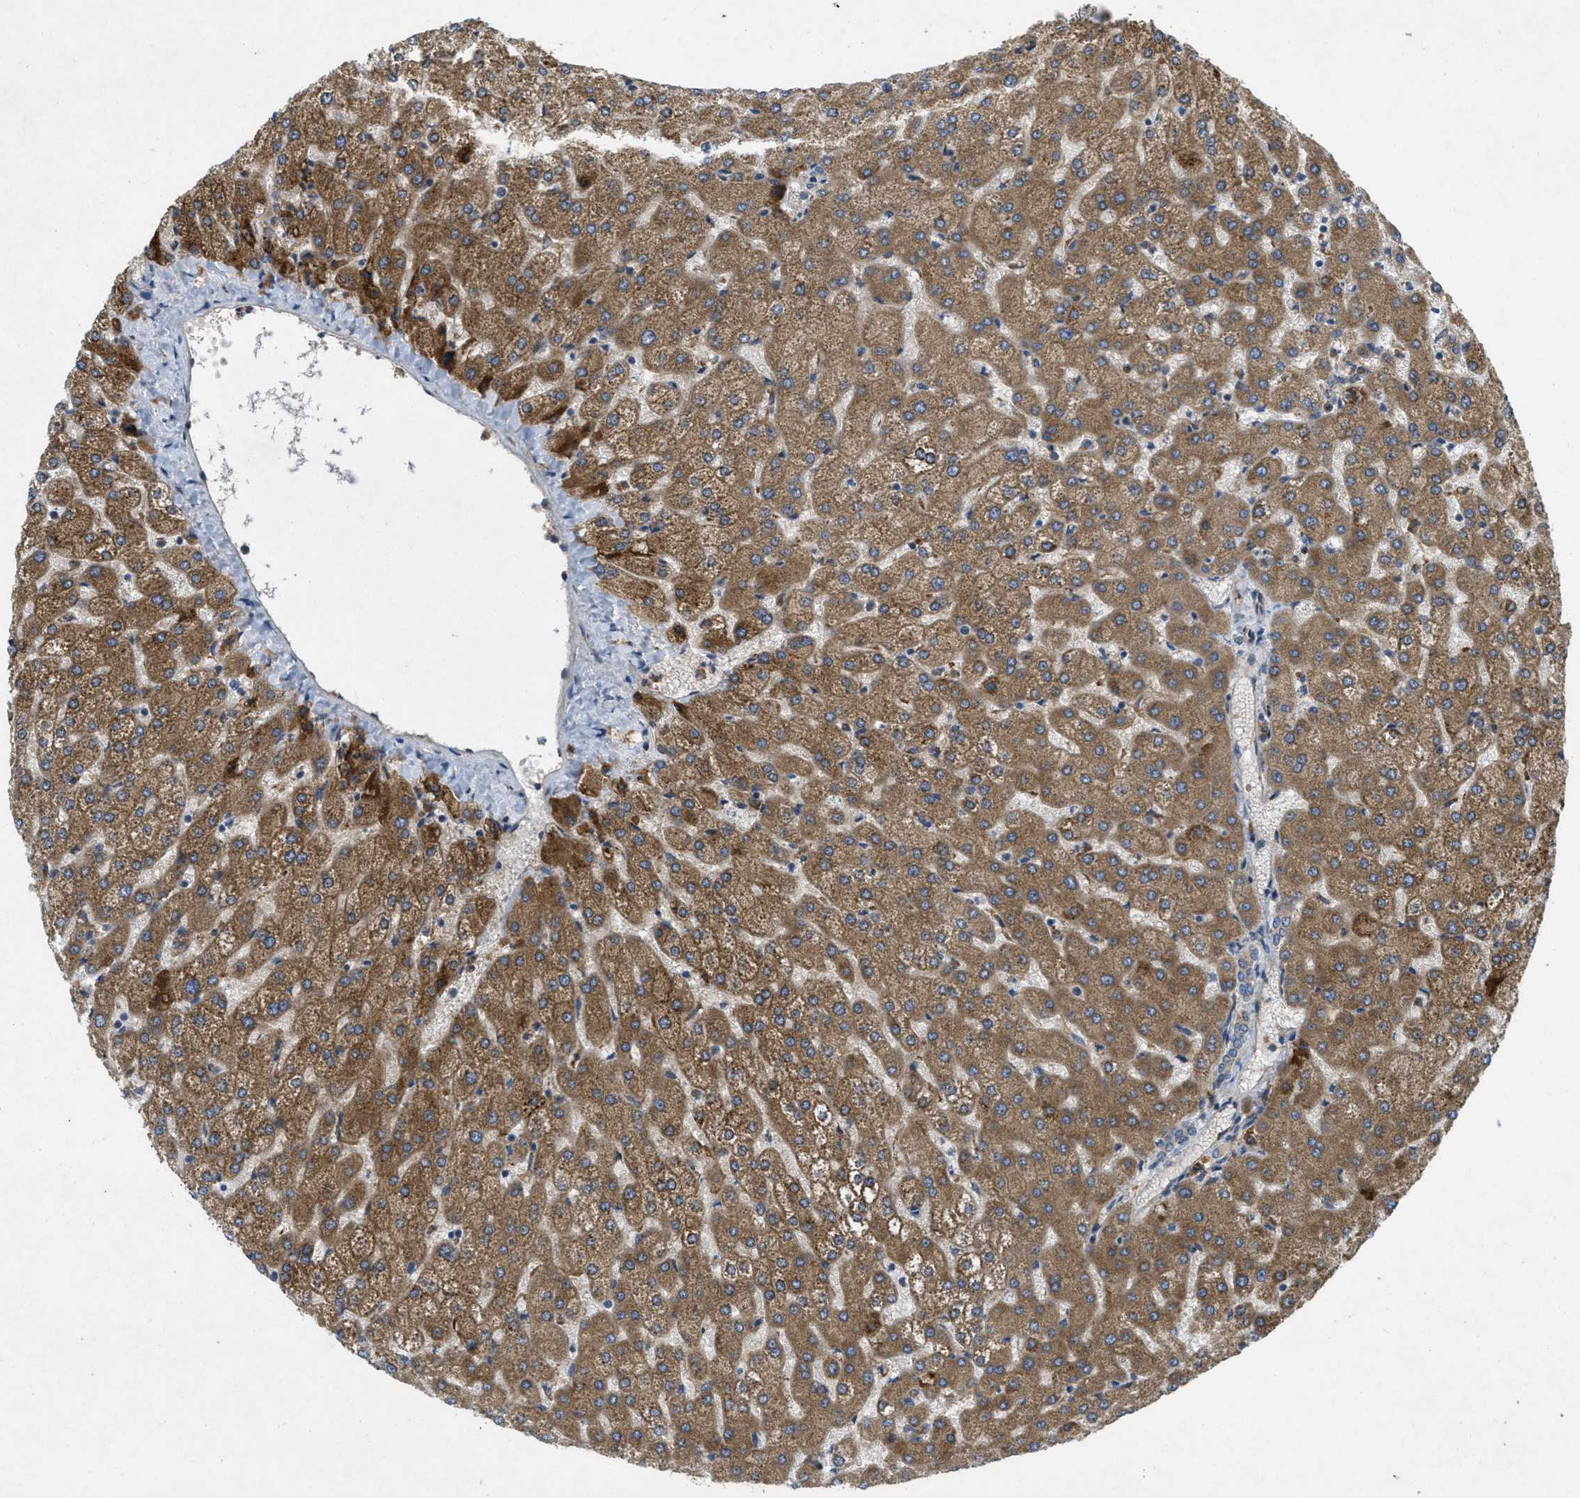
{"staining": {"intensity": "negative", "quantity": "none", "location": "none"}, "tissue": "liver", "cell_type": "Cholangiocytes", "image_type": "normal", "snomed": [{"axis": "morphology", "description": "Normal tissue, NOS"}, {"axis": "topography", "description": "Liver"}], "caption": "DAB immunohistochemical staining of benign human liver reveals no significant staining in cholangiocytes.", "gene": "ADCY6", "patient": {"sex": "female", "age": 32}}